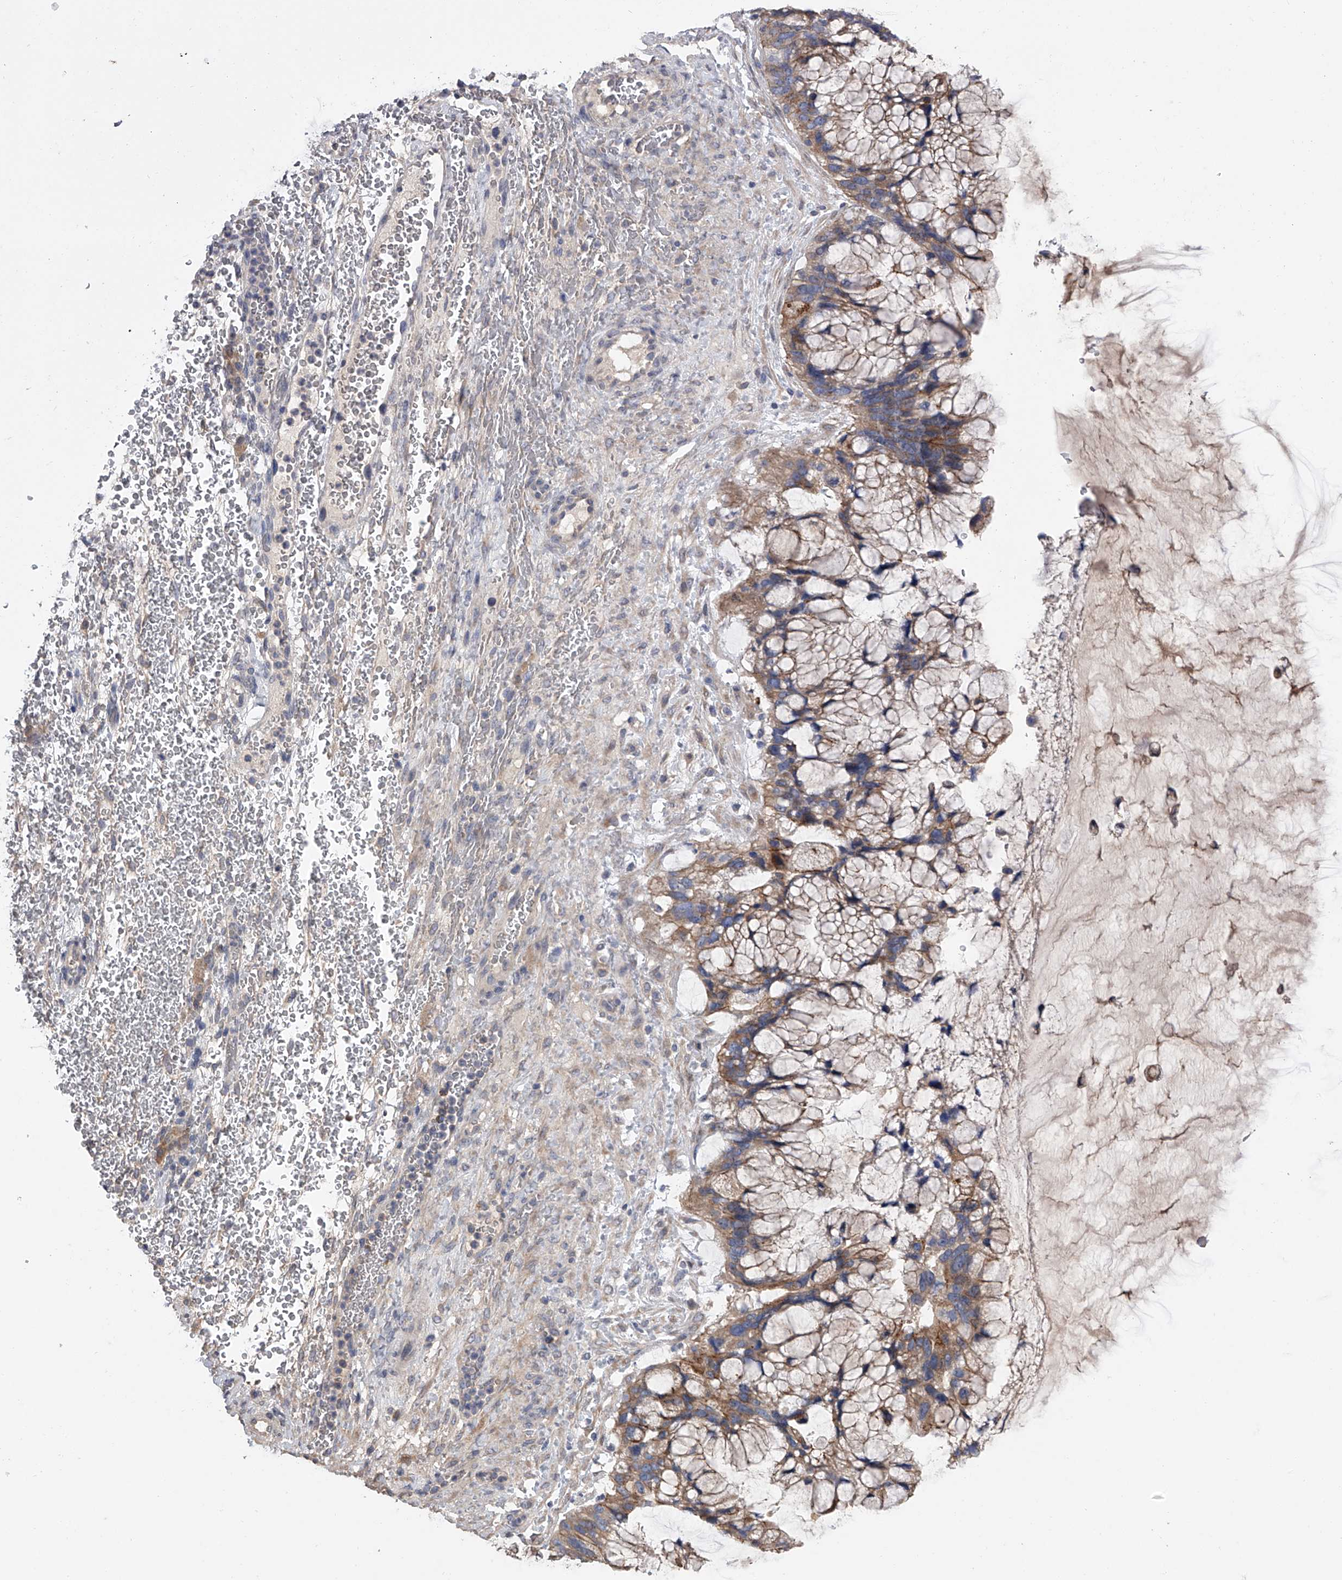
{"staining": {"intensity": "moderate", "quantity": ">75%", "location": "cytoplasmic/membranous"}, "tissue": "ovarian cancer", "cell_type": "Tumor cells", "image_type": "cancer", "snomed": [{"axis": "morphology", "description": "Cystadenocarcinoma, mucinous, NOS"}, {"axis": "topography", "description": "Ovary"}], "caption": "Immunohistochemical staining of human ovarian cancer displays medium levels of moderate cytoplasmic/membranous expression in about >75% of tumor cells.", "gene": "ZNF343", "patient": {"sex": "female", "age": 37}}